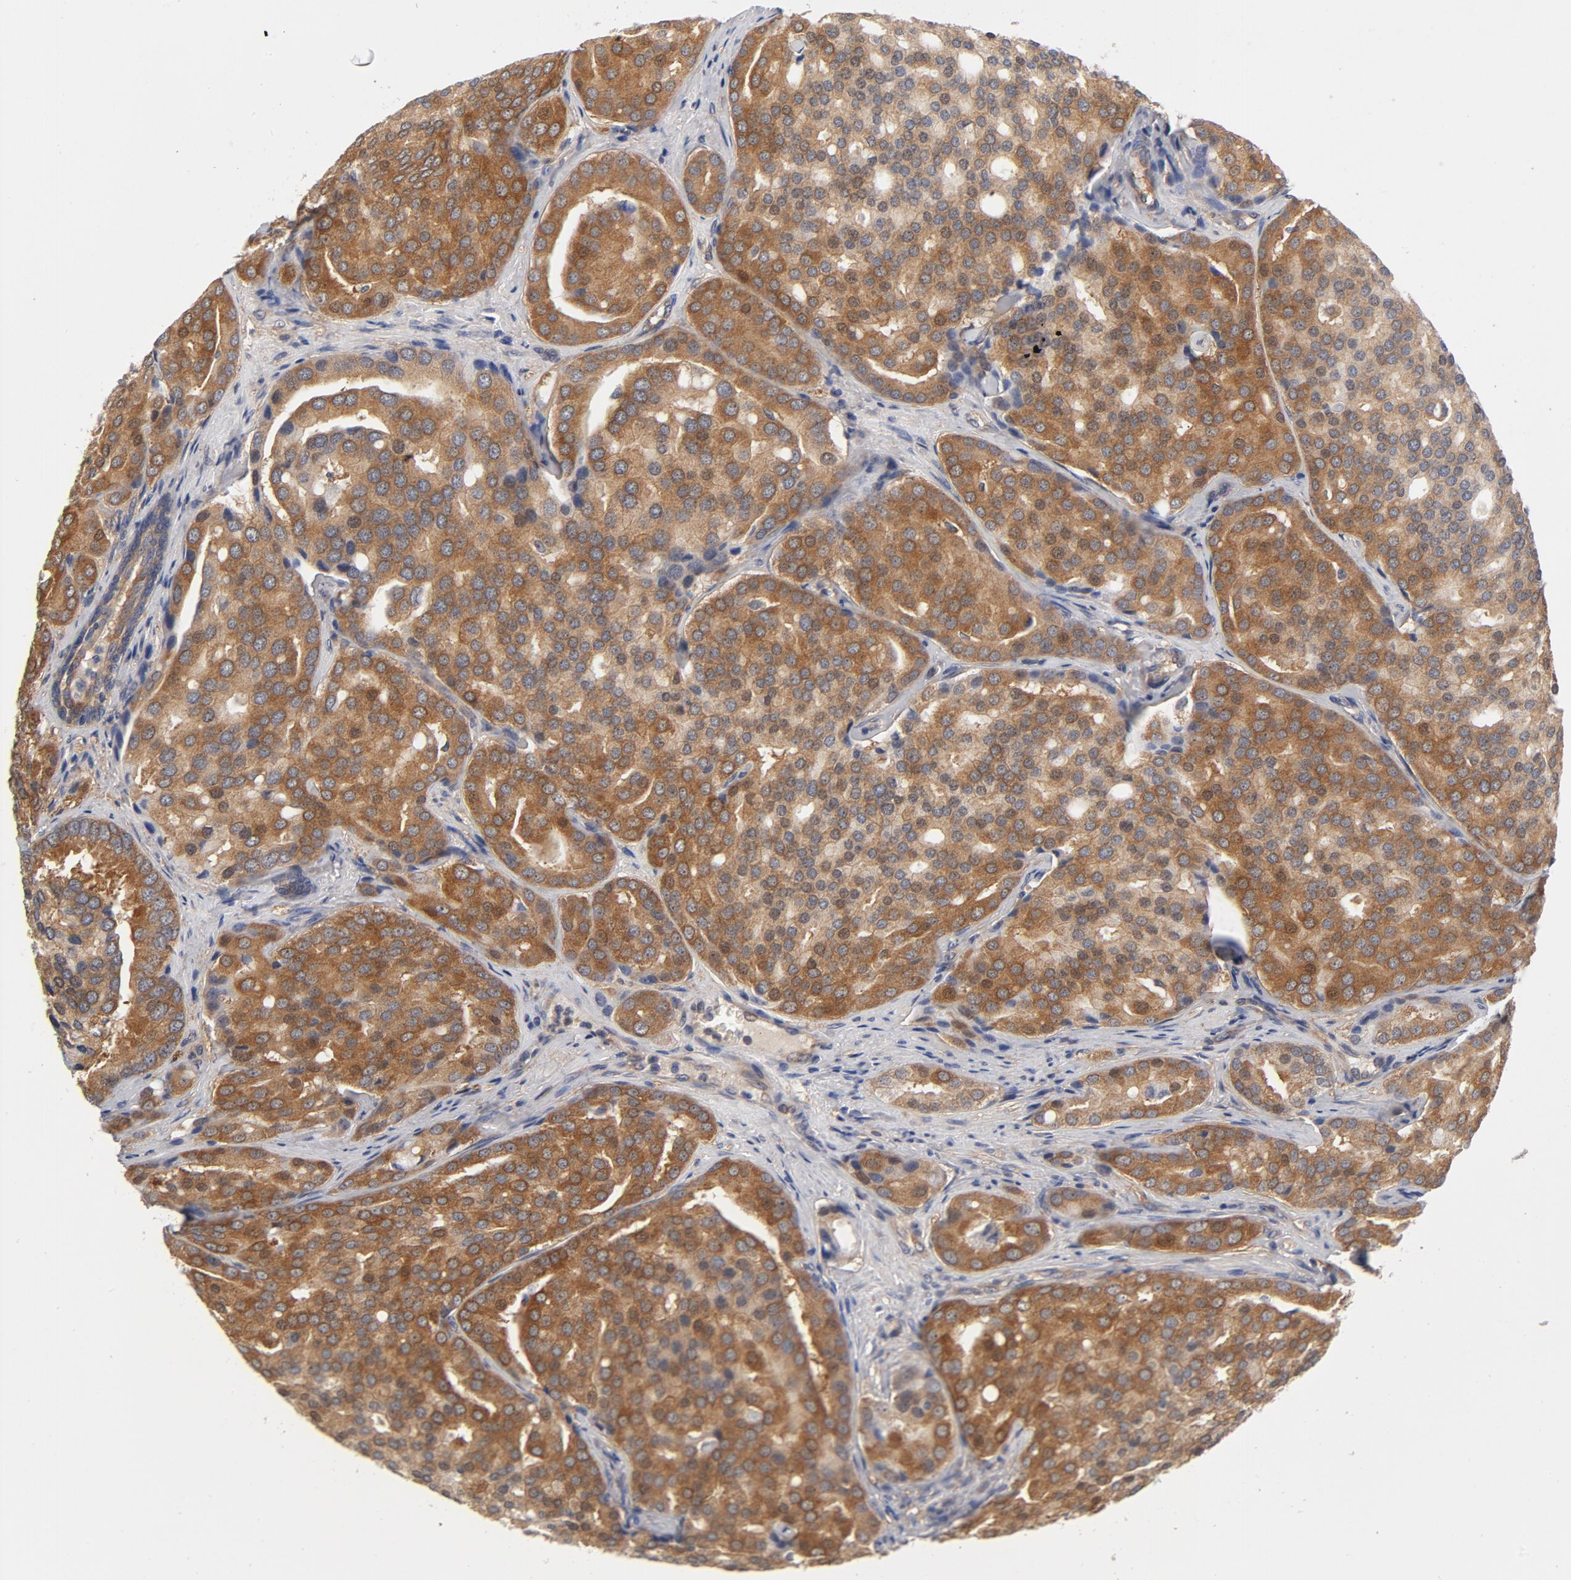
{"staining": {"intensity": "moderate", "quantity": ">75%", "location": "cytoplasmic/membranous"}, "tissue": "prostate cancer", "cell_type": "Tumor cells", "image_type": "cancer", "snomed": [{"axis": "morphology", "description": "Adenocarcinoma, High grade"}, {"axis": "topography", "description": "Prostate"}], "caption": "Immunohistochemistry (DAB (3,3'-diaminobenzidine)) staining of human prostate cancer exhibits moderate cytoplasmic/membranous protein staining in approximately >75% of tumor cells. (DAB IHC, brown staining for protein, blue staining for nuclei).", "gene": "ASMTL", "patient": {"sex": "male", "age": 64}}